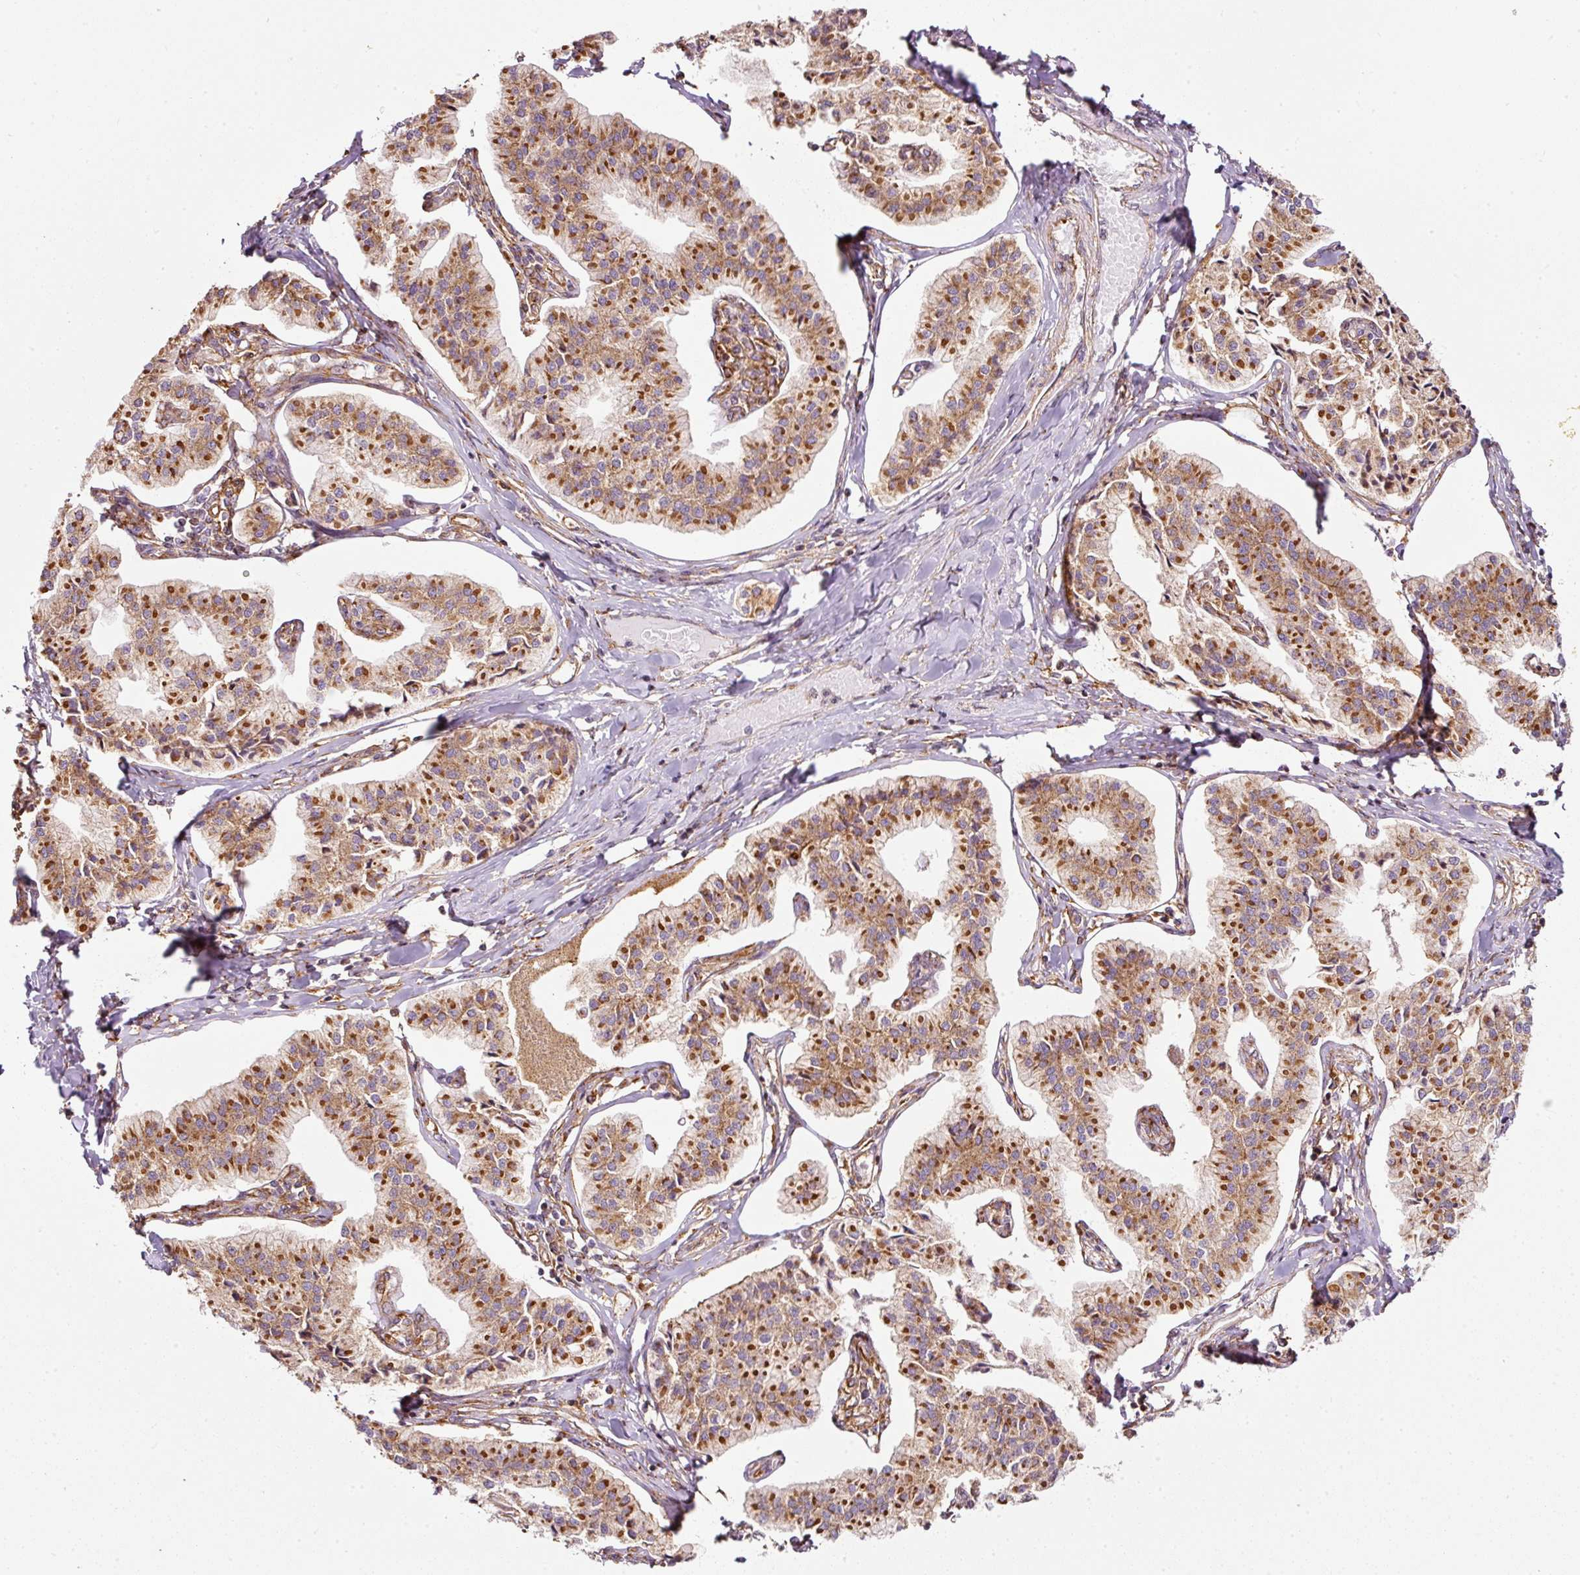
{"staining": {"intensity": "strong", "quantity": ">75%", "location": "cytoplasmic/membranous"}, "tissue": "pancreatic cancer", "cell_type": "Tumor cells", "image_type": "cancer", "snomed": [{"axis": "morphology", "description": "Adenocarcinoma, NOS"}, {"axis": "topography", "description": "Pancreas"}], "caption": "An image showing strong cytoplasmic/membranous positivity in about >75% of tumor cells in adenocarcinoma (pancreatic), as visualized by brown immunohistochemical staining.", "gene": "SCNM1", "patient": {"sex": "female", "age": 50}}